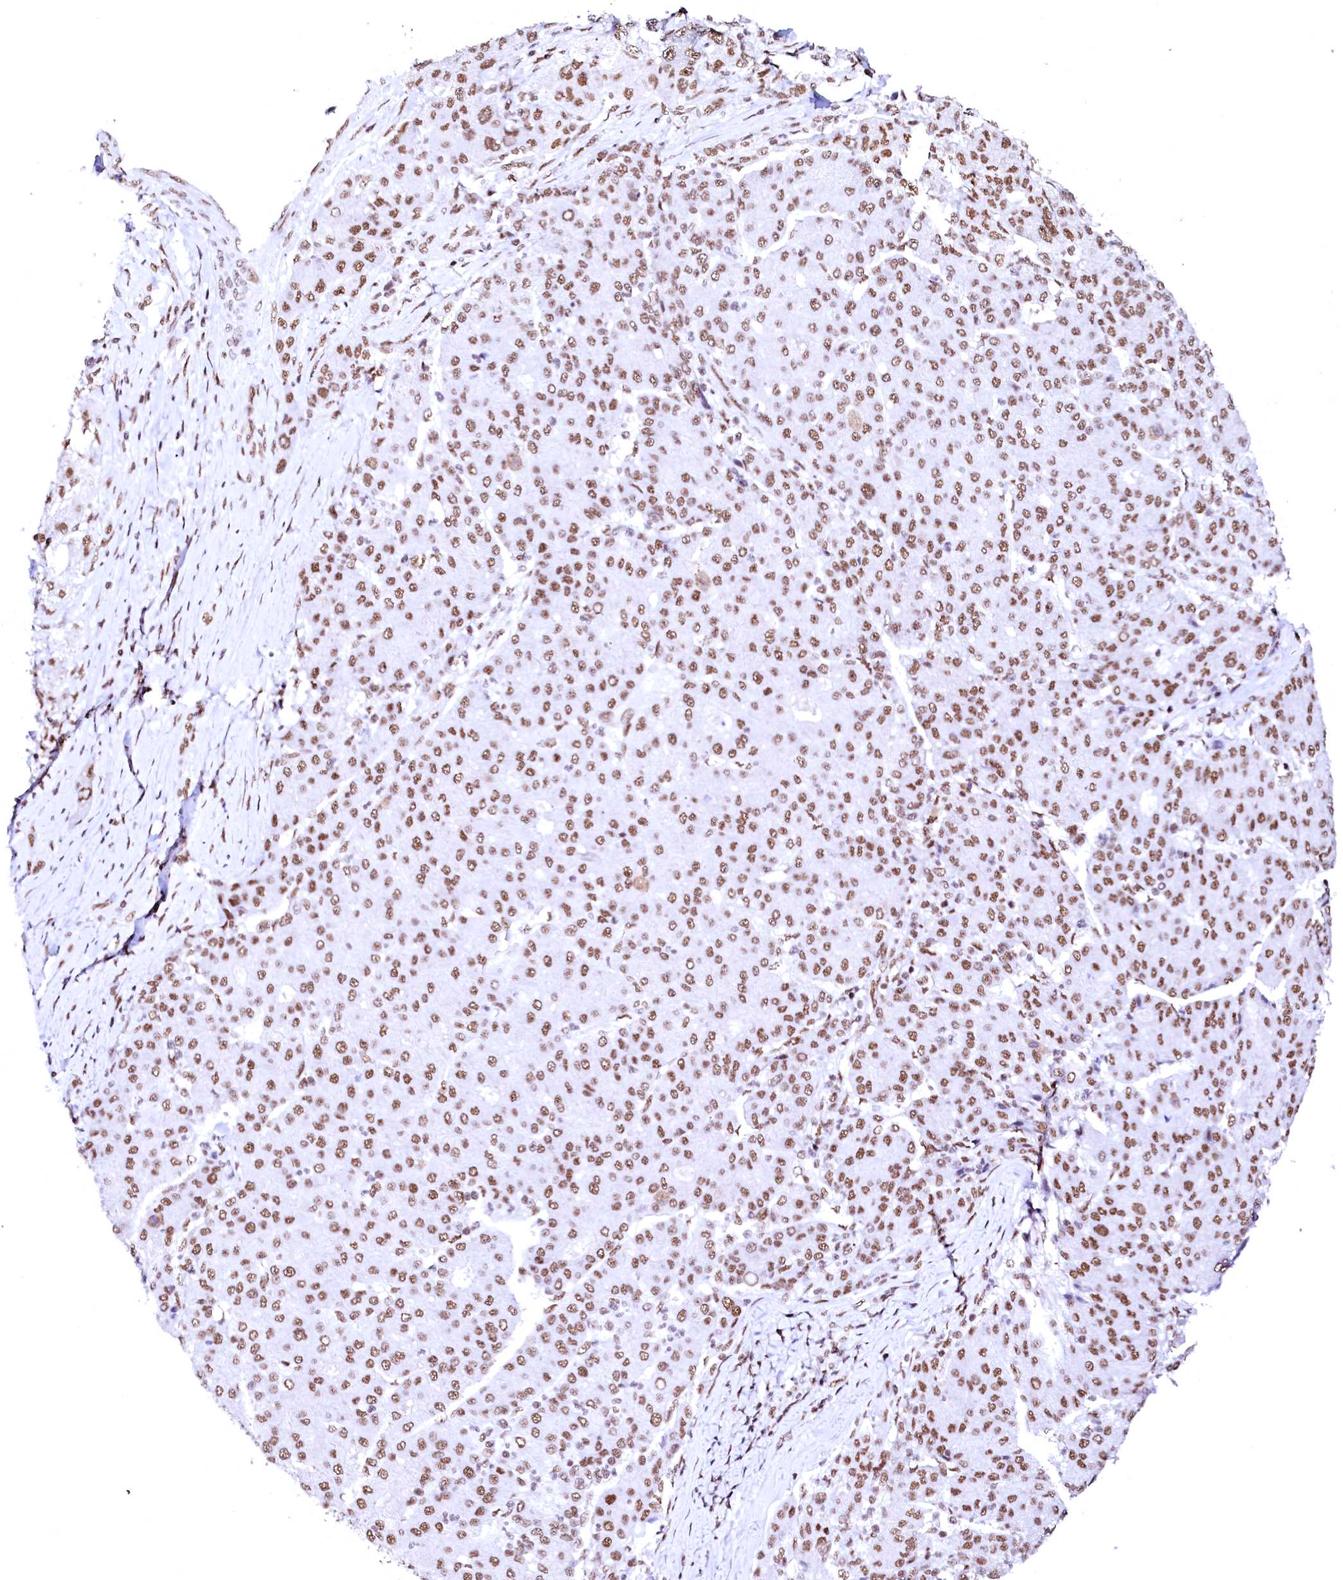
{"staining": {"intensity": "moderate", "quantity": ">75%", "location": "nuclear"}, "tissue": "liver cancer", "cell_type": "Tumor cells", "image_type": "cancer", "snomed": [{"axis": "morphology", "description": "Carcinoma, Hepatocellular, NOS"}, {"axis": "topography", "description": "Liver"}], "caption": "This image shows hepatocellular carcinoma (liver) stained with immunohistochemistry (IHC) to label a protein in brown. The nuclear of tumor cells show moderate positivity for the protein. Nuclei are counter-stained blue.", "gene": "CPSF6", "patient": {"sex": "male", "age": 65}}